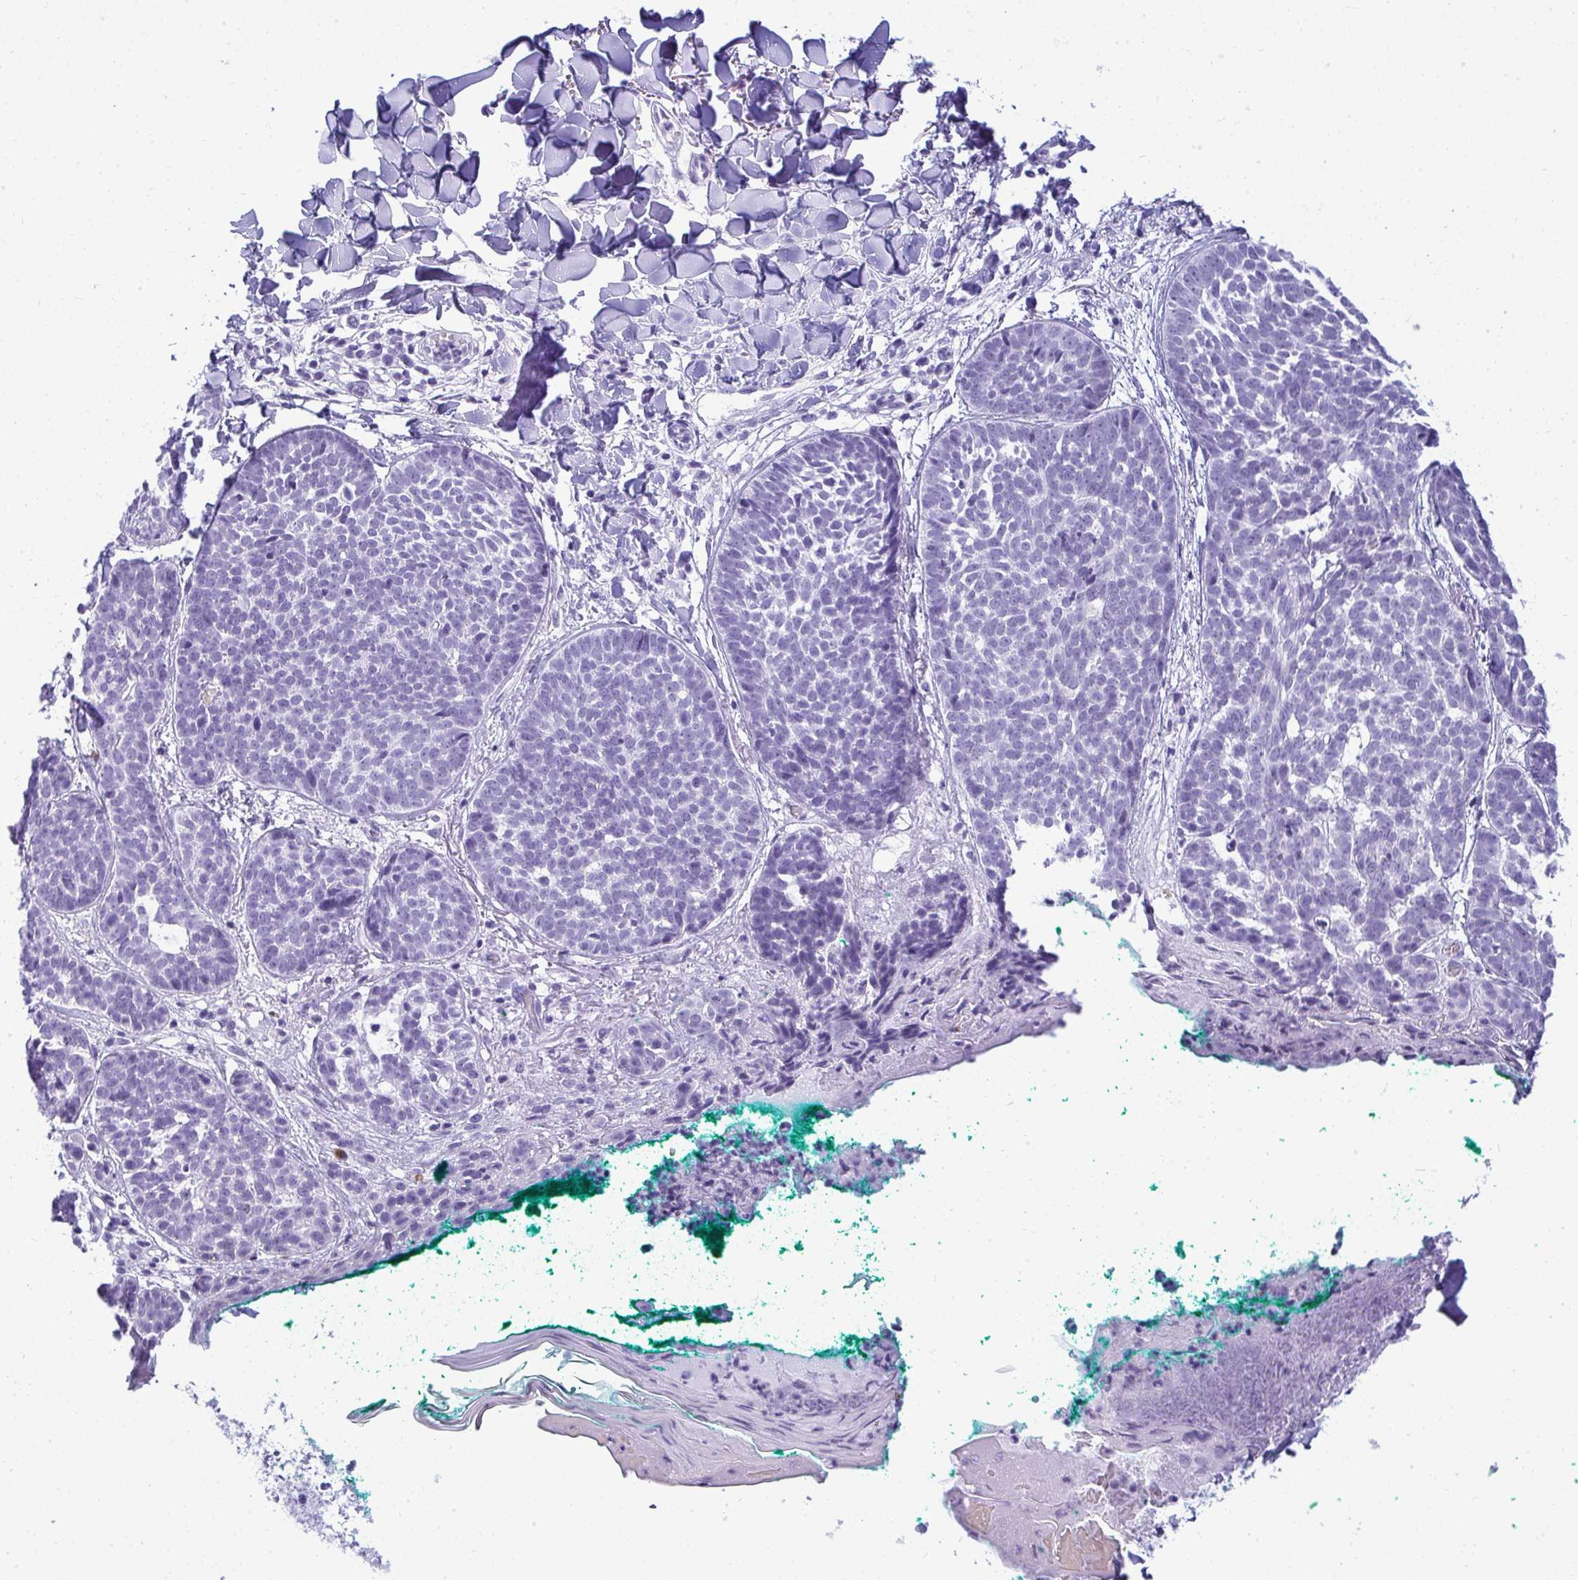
{"staining": {"intensity": "negative", "quantity": "none", "location": "none"}, "tissue": "skin cancer", "cell_type": "Tumor cells", "image_type": "cancer", "snomed": [{"axis": "morphology", "description": "Basal cell carcinoma"}, {"axis": "topography", "description": "Skin"}, {"axis": "topography", "description": "Skin of neck"}, {"axis": "topography", "description": "Skin of shoulder"}, {"axis": "topography", "description": "Skin of back"}], "caption": "Tumor cells are negative for protein expression in human basal cell carcinoma (skin). Nuclei are stained in blue.", "gene": "CLGN", "patient": {"sex": "male", "age": 80}}